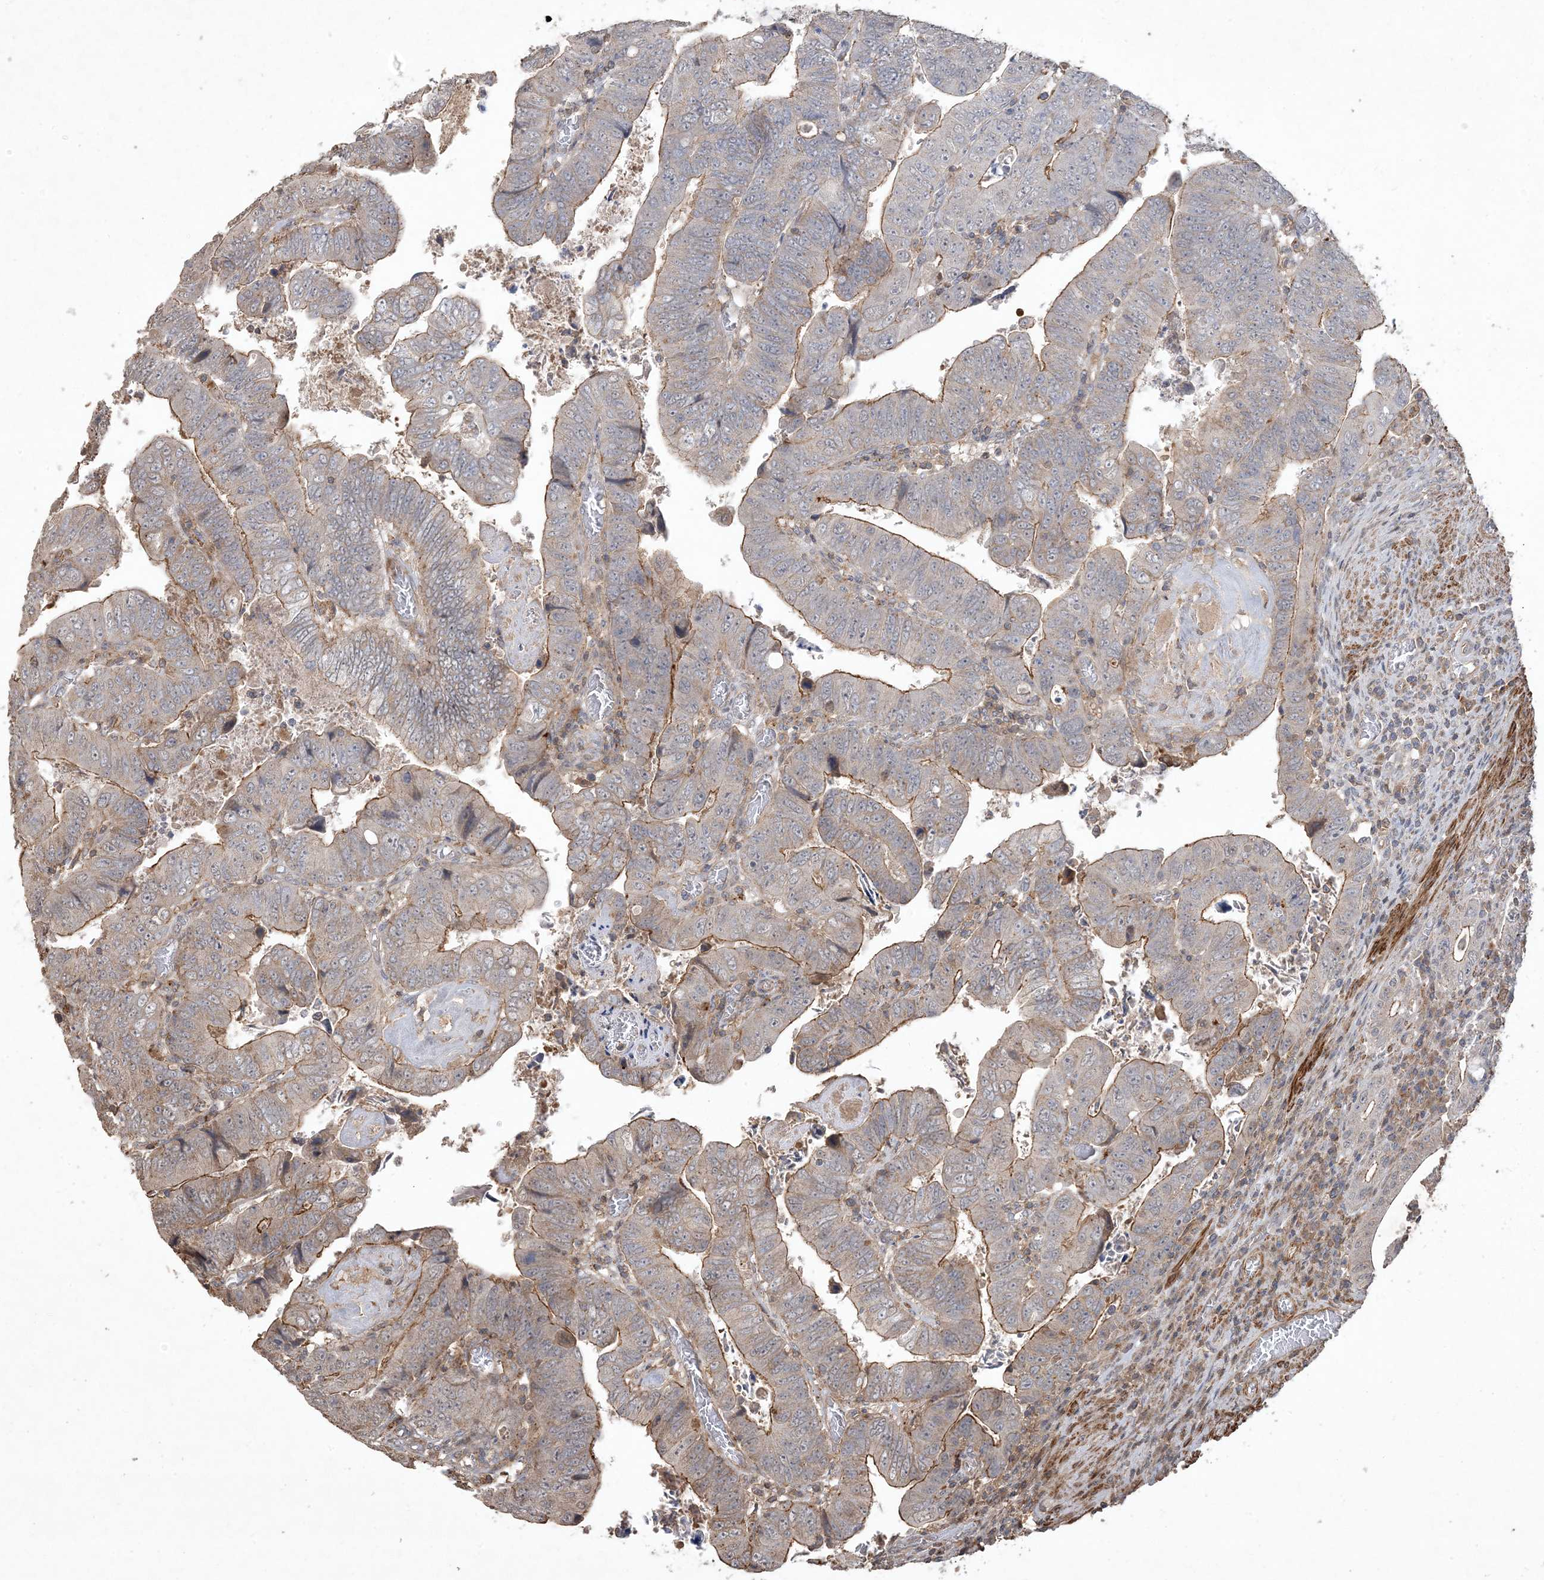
{"staining": {"intensity": "moderate", "quantity": "25%-75%", "location": "cytoplasmic/membranous"}, "tissue": "colorectal cancer", "cell_type": "Tumor cells", "image_type": "cancer", "snomed": [{"axis": "morphology", "description": "Normal tissue, NOS"}, {"axis": "morphology", "description": "Adenocarcinoma, NOS"}, {"axis": "topography", "description": "Rectum"}], "caption": "There is medium levels of moderate cytoplasmic/membranous staining in tumor cells of colorectal cancer, as demonstrated by immunohistochemical staining (brown color).", "gene": "PRRT3", "patient": {"sex": "female", "age": 65}}